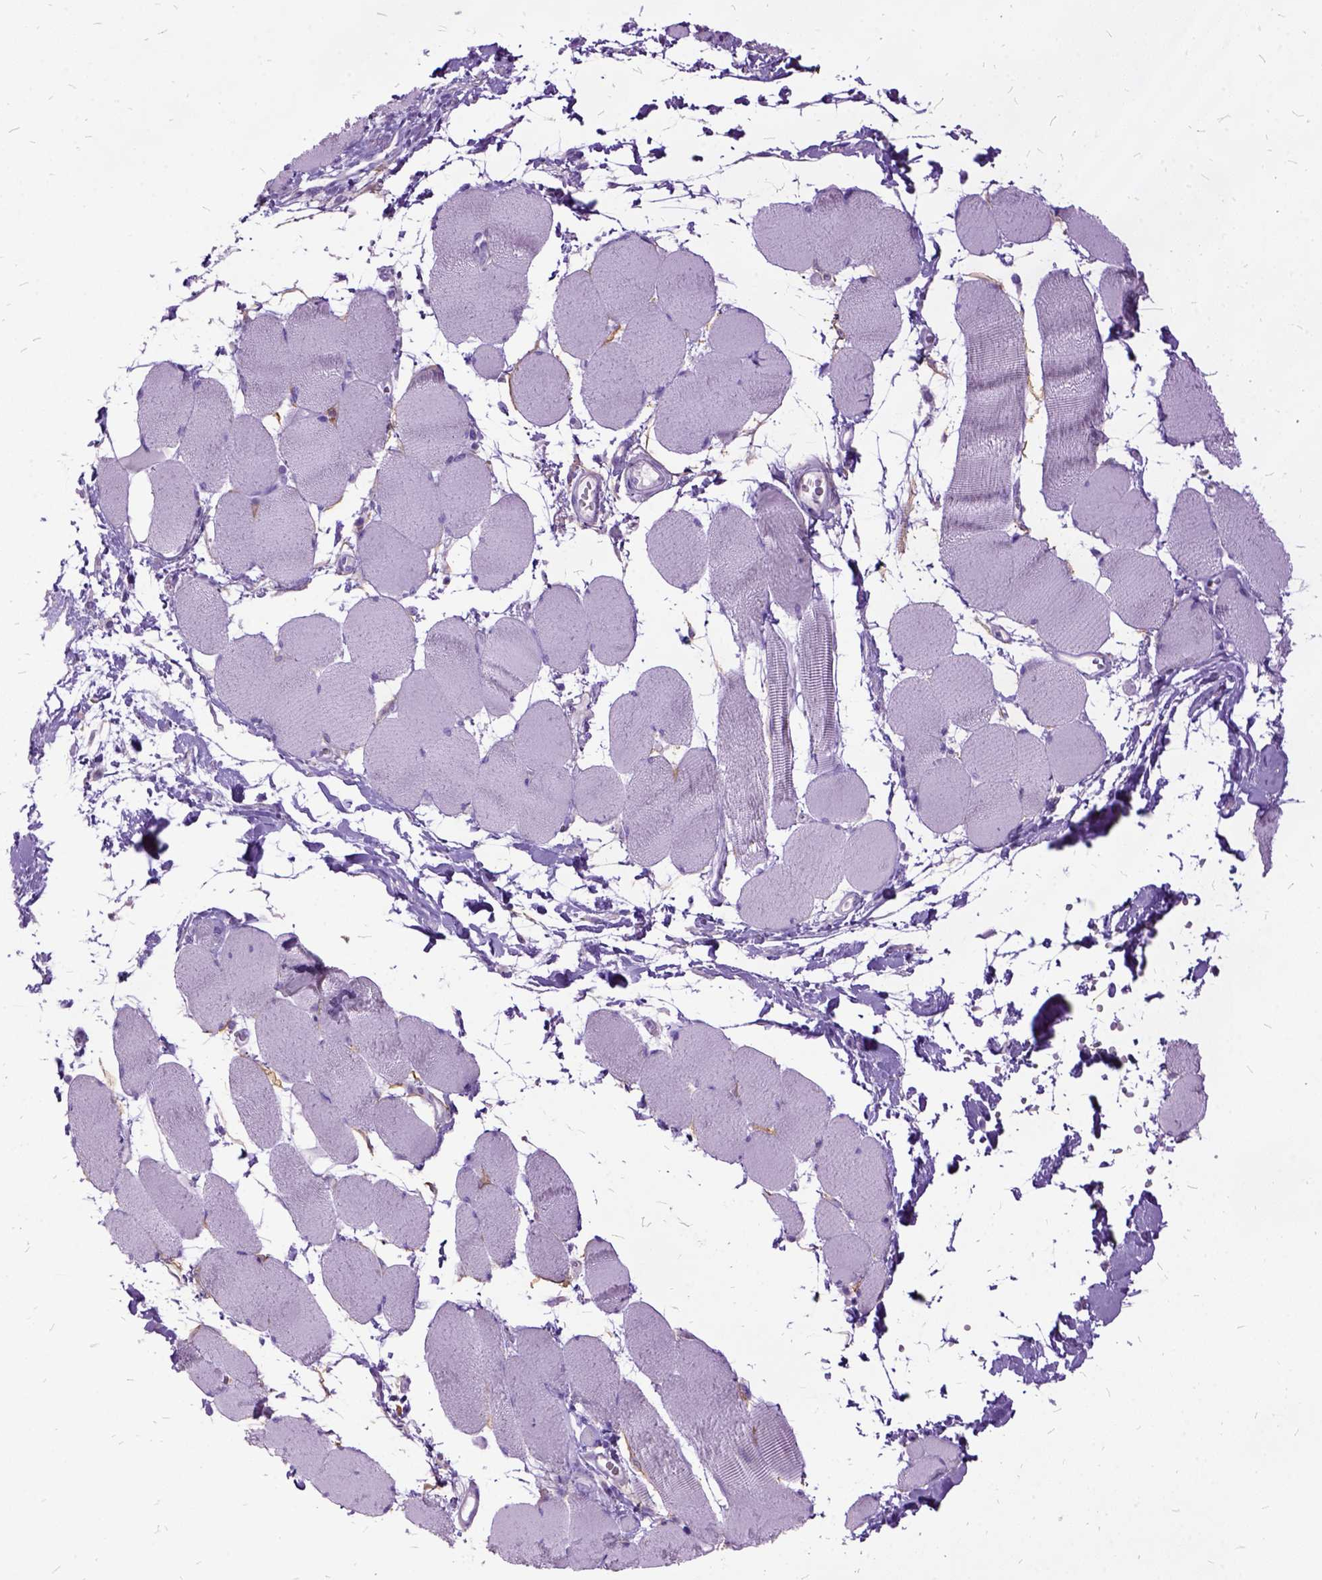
{"staining": {"intensity": "negative", "quantity": "none", "location": "none"}, "tissue": "skeletal muscle", "cell_type": "Myocytes", "image_type": "normal", "snomed": [{"axis": "morphology", "description": "Normal tissue, NOS"}, {"axis": "topography", "description": "Skeletal muscle"}], "caption": "Histopathology image shows no protein positivity in myocytes of normal skeletal muscle.", "gene": "MME", "patient": {"sex": "female", "age": 75}}